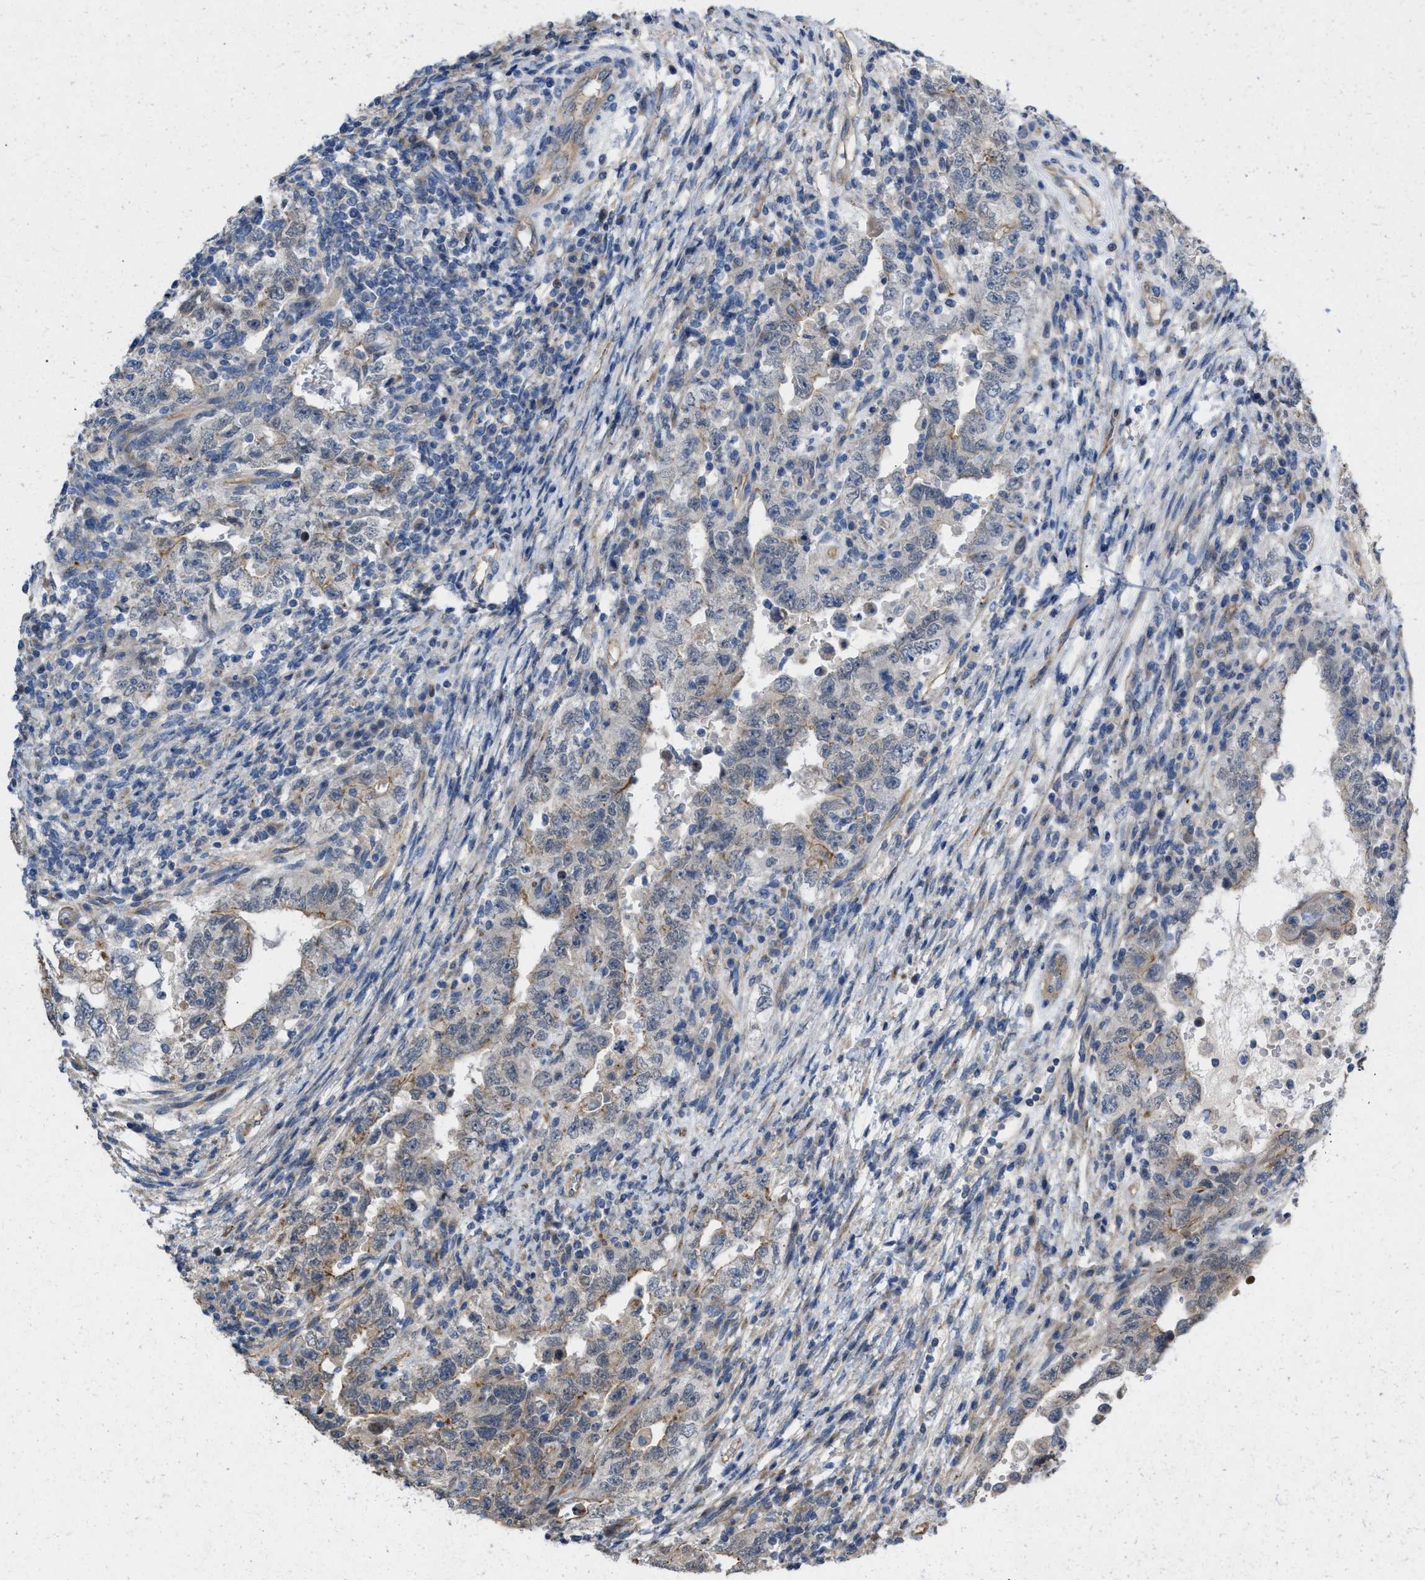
{"staining": {"intensity": "weak", "quantity": "<25%", "location": "cytoplasmic/membranous"}, "tissue": "testis cancer", "cell_type": "Tumor cells", "image_type": "cancer", "snomed": [{"axis": "morphology", "description": "Carcinoma, Embryonal, NOS"}, {"axis": "topography", "description": "Testis"}], "caption": "An immunohistochemistry (IHC) micrograph of testis cancer (embryonal carcinoma) is shown. There is no staining in tumor cells of testis cancer (embryonal carcinoma). Nuclei are stained in blue.", "gene": "SLC4A11", "patient": {"sex": "male", "age": 26}}